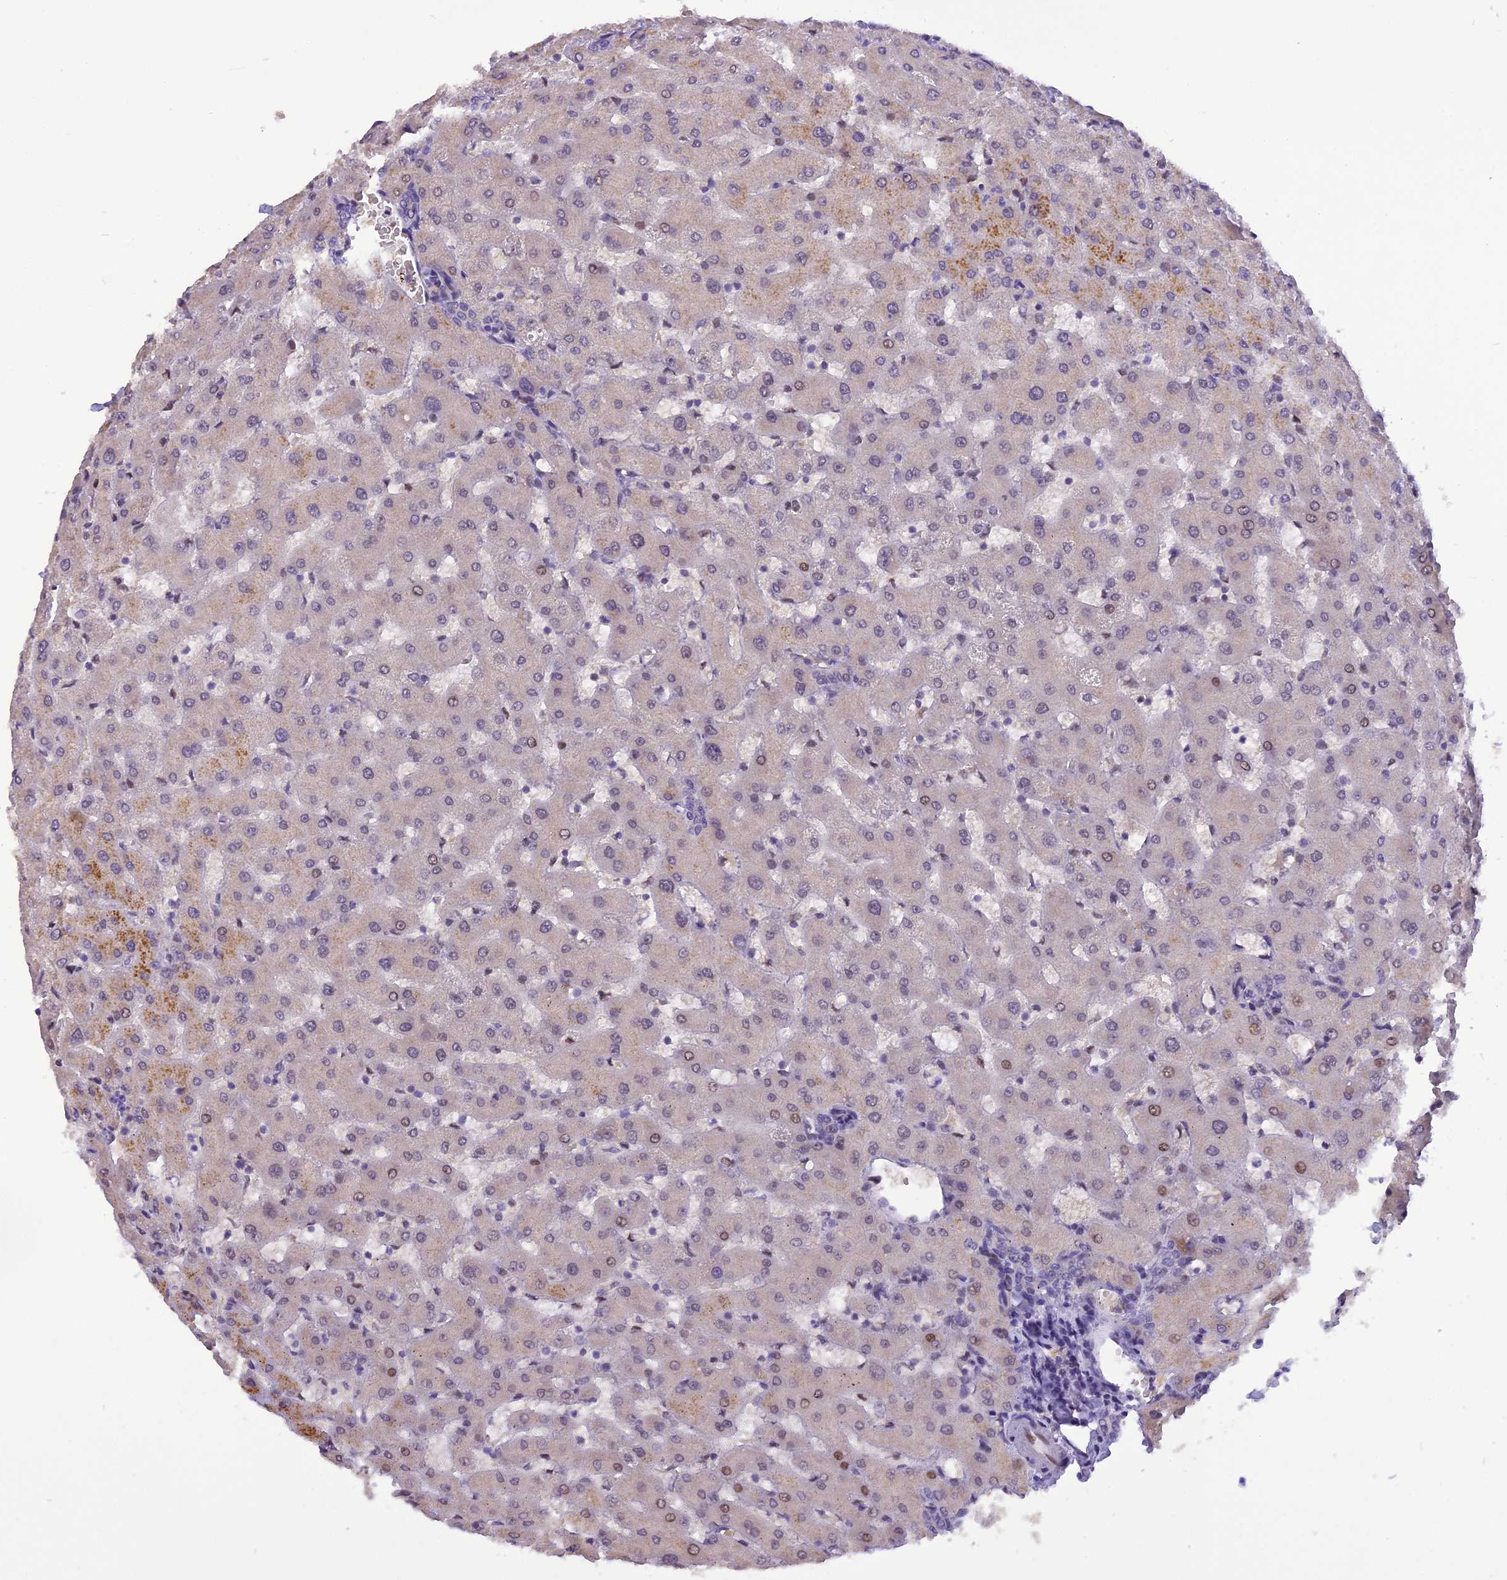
{"staining": {"intensity": "moderate", "quantity": "<25%", "location": "nuclear"}, "tissue": "liver", "cell_type": "Cholangiocytes", "image_type": "normal", "snomed": [{"axis": "morphology", "description": "Normal tissue, NOS"}, {"axis": "topography", "description": "Liver"}], "caption": "A histopathology image of liver stained for a protein reveals moderate nuclear brown staining in cholangiocytes. The protein is shown in brown color, while the nuclei are stained blue.", "gene": "RABGGTA", "patient": {"sex": "female", "age": 63}}